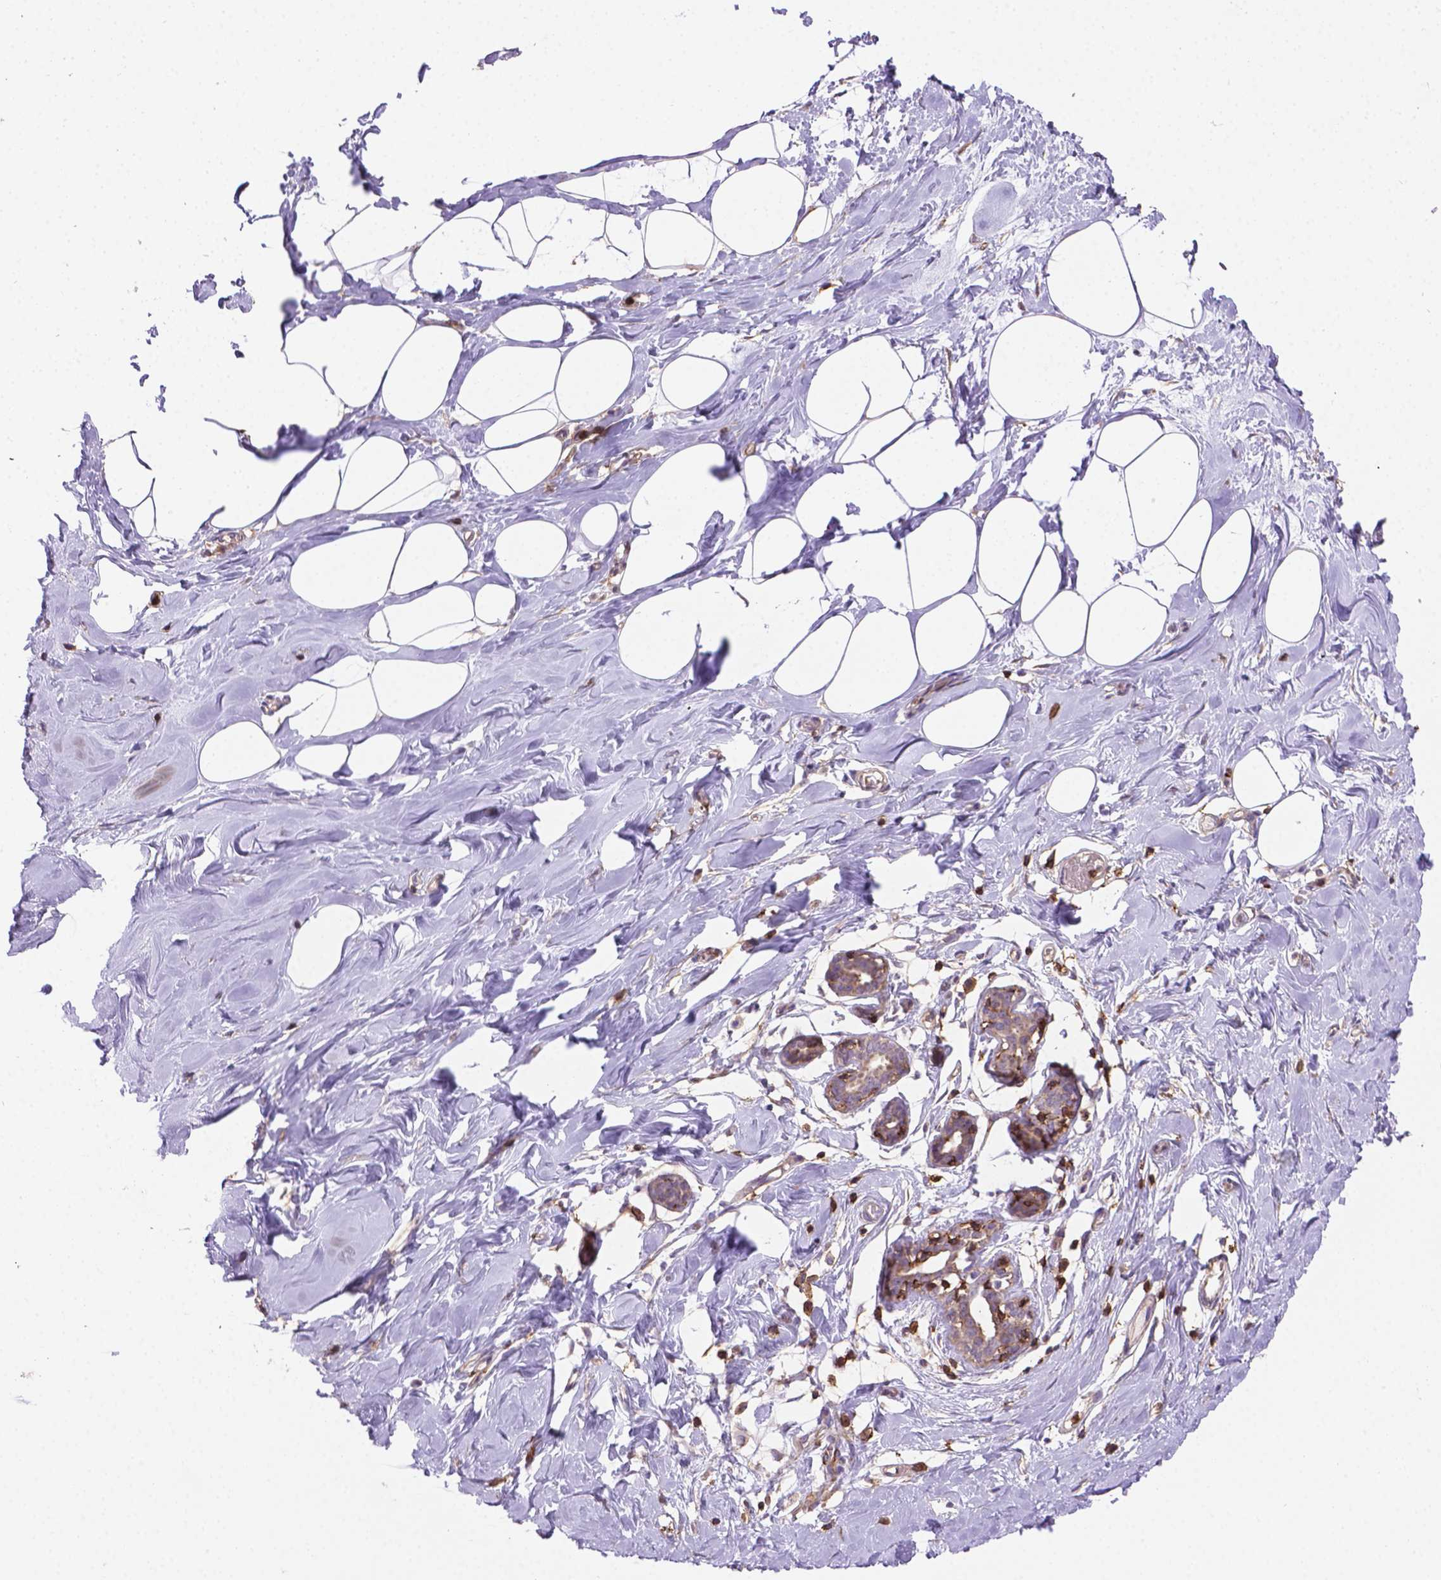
{"staining": {"intensity": "weak", "quantity": ">75%", "location": "cytoplasmic/membranous"}, "tissue": "breast", "cell_type": "Adipocytes", "image_type": "normal", "snomed": [{"axis": "morphology", "description": "Normal tissue, NOS"}, {"axis": "topography", "description": "Breast"}], "caption": "Immunohistochemistry (IHC) staining of normal breast, which exhibits low levels of weak cytoplasmic/membranous expression in about >75% of adipocytes indicating weak cytoplasmic/membranous protein positivity. The staining was performed using DAB (brown) for protein detection and nuclei were counterstained in hematoxylin (blue).", "gene": "ACAD10", "patient": {"sex": "female", "age": 27}}